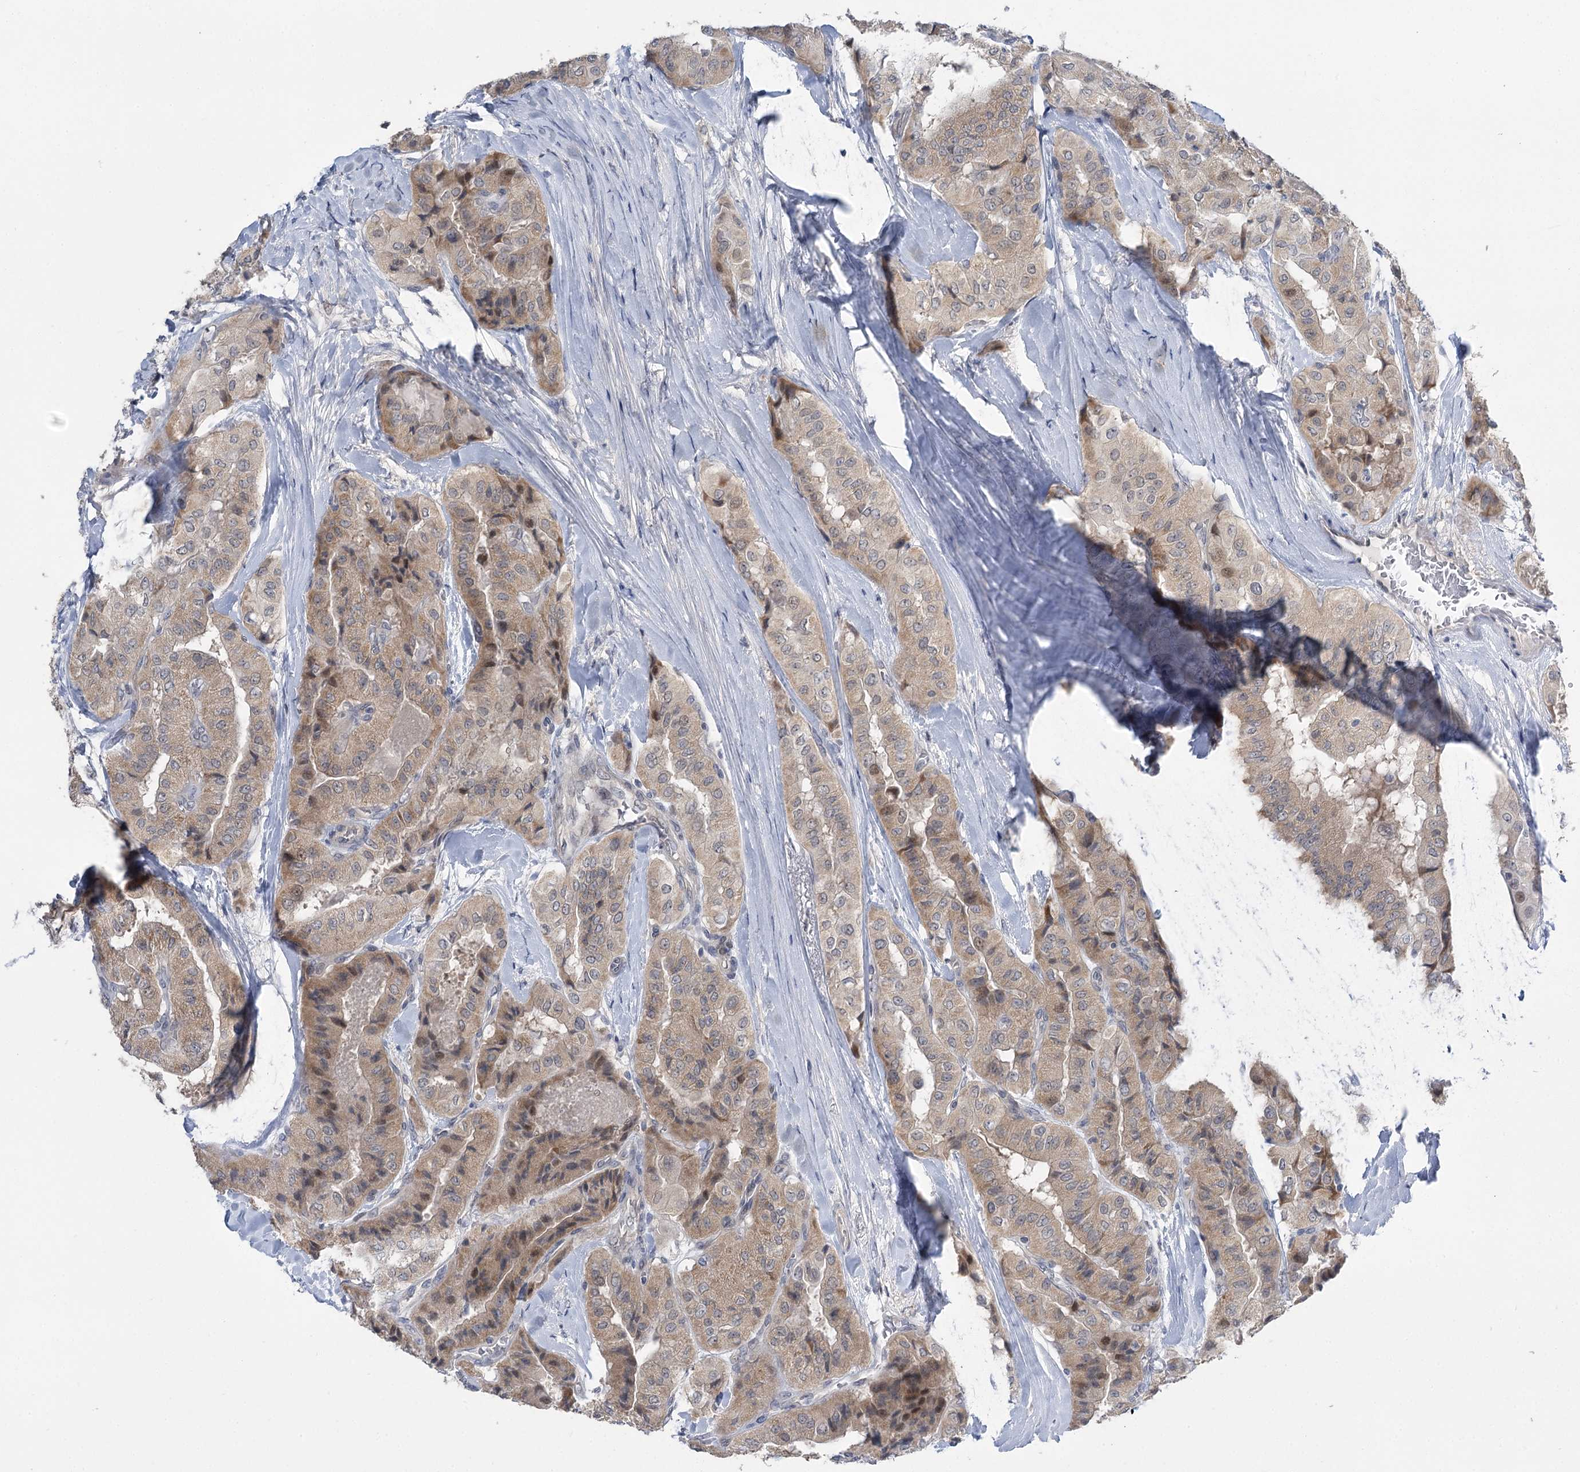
{"staining": {"intensity": "weak", "quantity": "25%-75%", "location": "cytoplasmic/membranous,nuclear"}, "tissue": "thyroid cancer", "cell_type": "Tumor cells", "image_type": "cancer", "snomed": [{"axis": "morphology", "description": "Papillary adenocarcinoma, NOS"}, {"axis": "topography", "description": "Thyroid gland"}], "caption": "Immunohistochemistry (DAB) staining of papillary adenocarcinoma (thyroid) exhibits weak cytoplasmic/membranous and nuclear protein staining in about 25%-75% of tumor cells.", "gene": "PHYHIPL", "patient": {"sex": "female", "age": 59}}